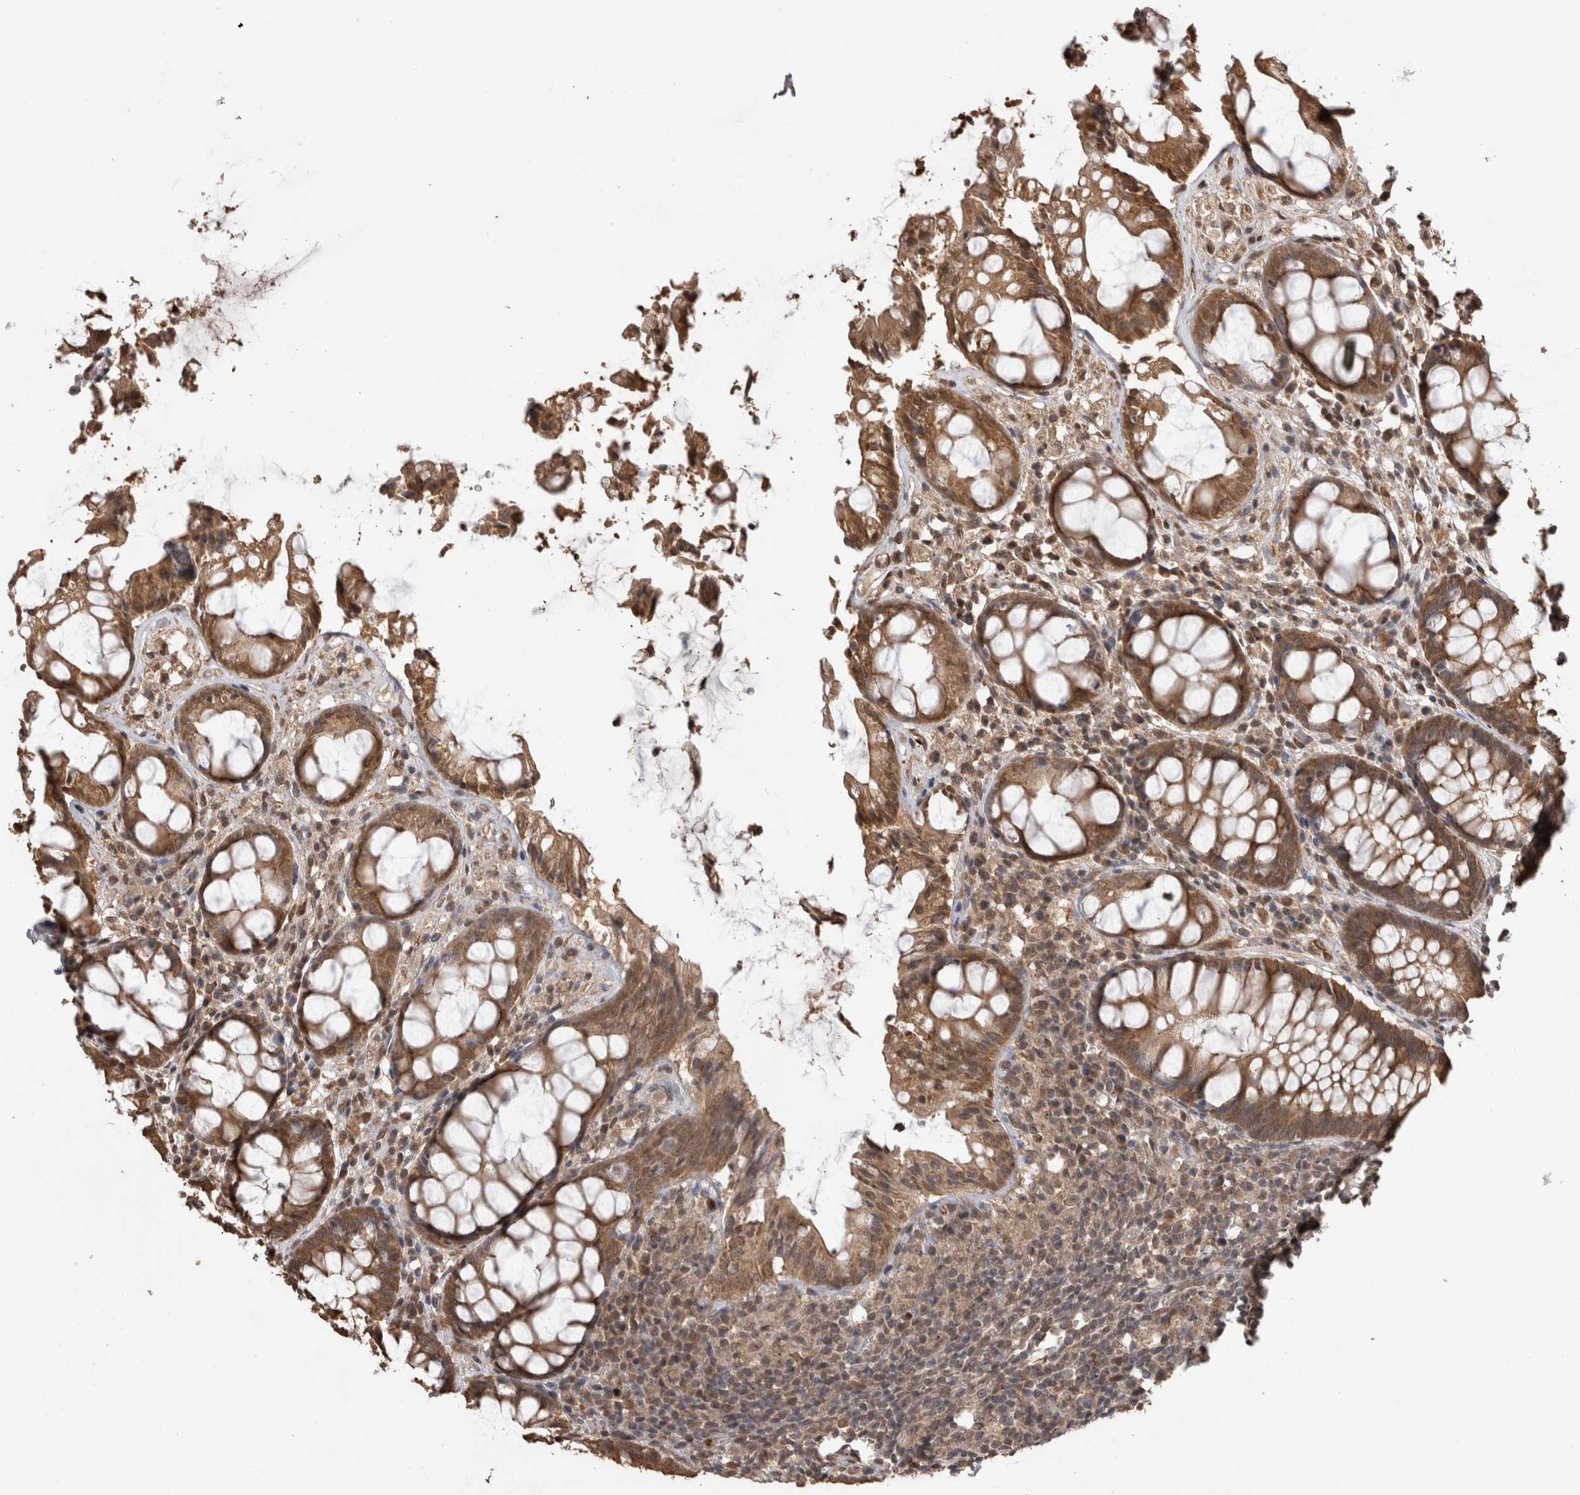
{"staining": {"intensity": "moderate", "quantity": ">75%", "location": "cytoplasmic/membranous"}, "tissue": "rectum", "cell_type": "Glandular cells", "image_type": "normal", "snomed": [{"axis": "morphology", "description": "Normal tissue, NOS"}, {"axis": "topography", "description": "Rectum"}], "caption": "IHC (DAB (3,3'-diaminobenzidine)) staining of benign rectum reveals moderate cytoplasmic/membranous protein staining in approximately >75% of glandular cells. (brown staining indicates protein expression, while blue staining denotes nuclei).", "gene": "PAK4", "patient": {"sex": "male", "age": 64}}